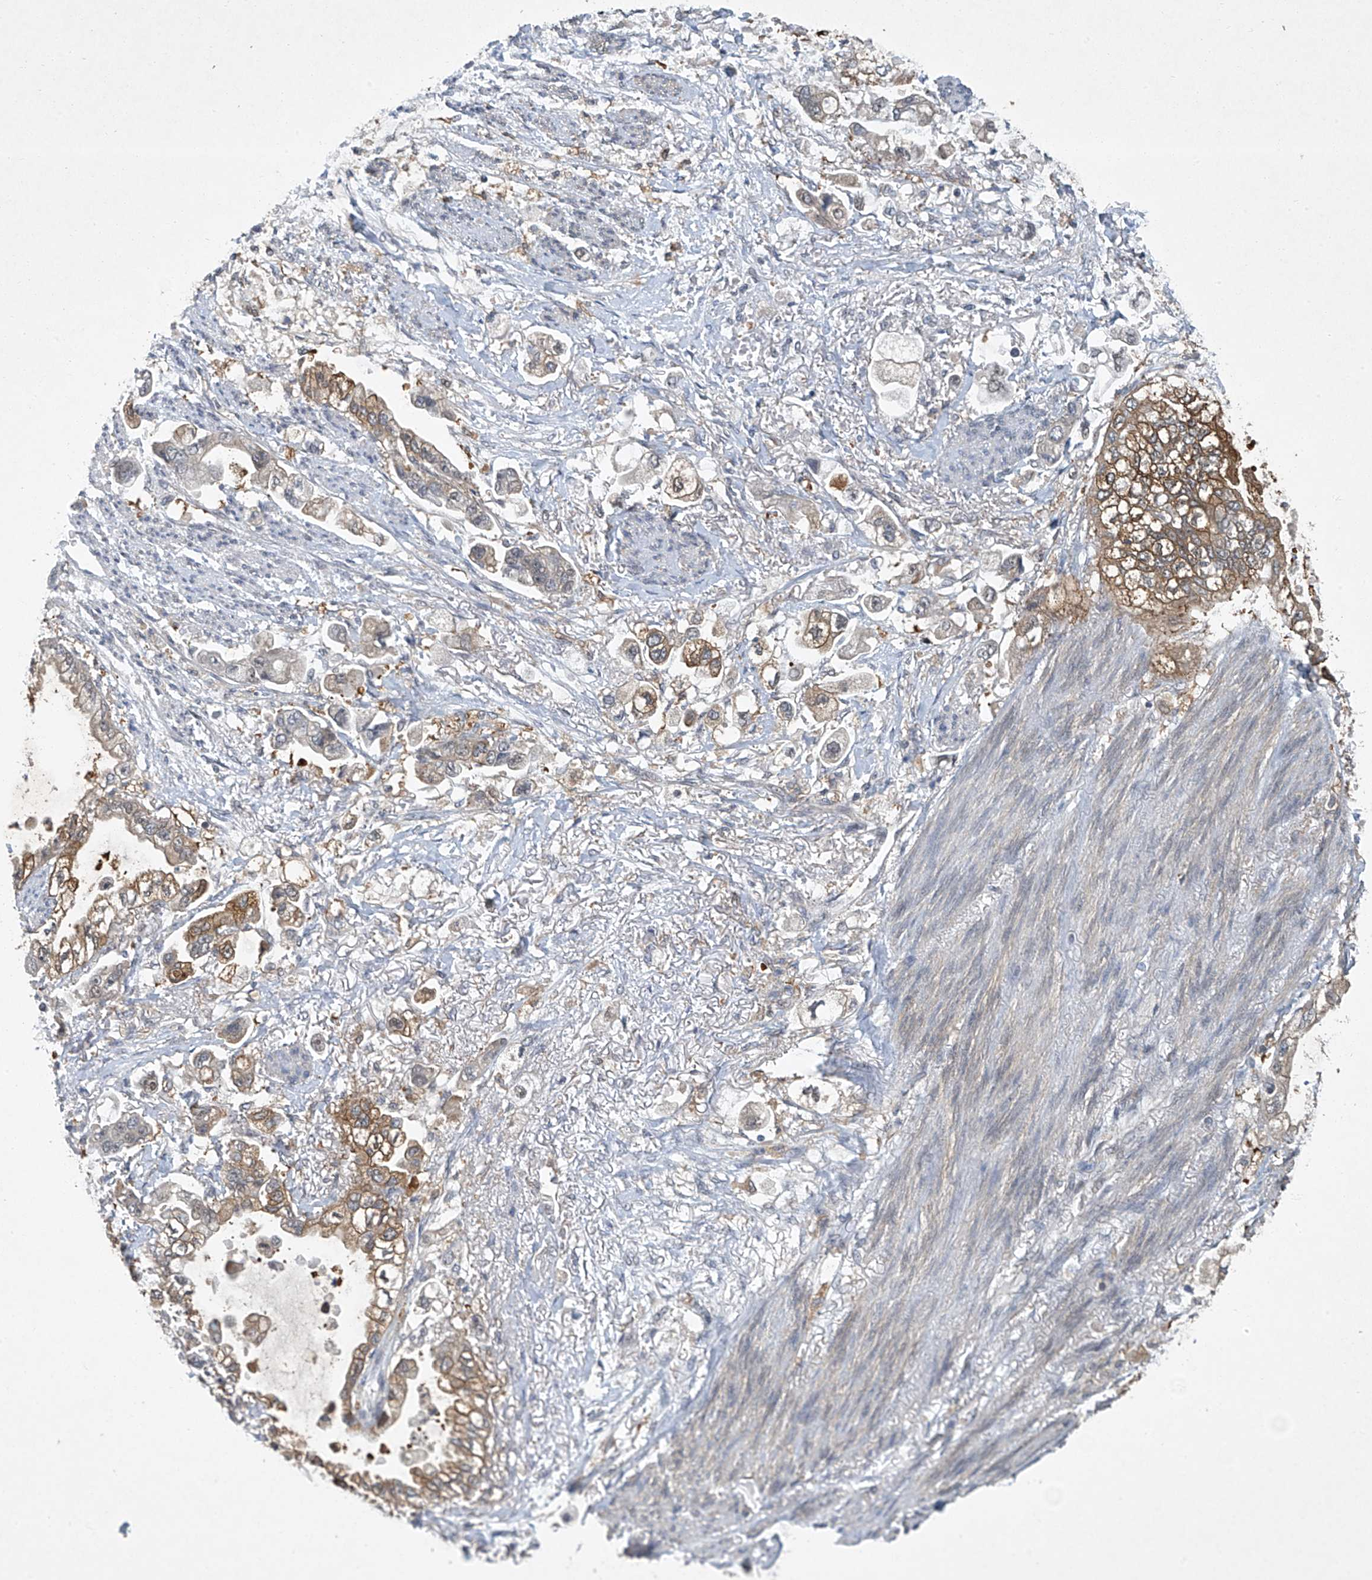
{"staining": {"intensity": "moderate", "quantity": "<25%", "location": "cytoplasmic/membranous"}, "tissue": "stomach cancer", "cell_type": "Tumor cells", "image_type": "cancer", "snomed": [{"axis": "morphology", "description": "Adenocarcinoma, NOS"}, {"axis": "topography", "description": "Stomach"}], "caption": "Brown immunohistochemical staining in stomach cancer shows moderate cytoplasmic/membranous staining in about <25% of tumor cells. (Stains: DAB in brown, nuclei in blue, Microscopy: brightfield microscopy at high magnification).", "gene": "TAF8", "patient": {"sex": "male", "age": 62}}